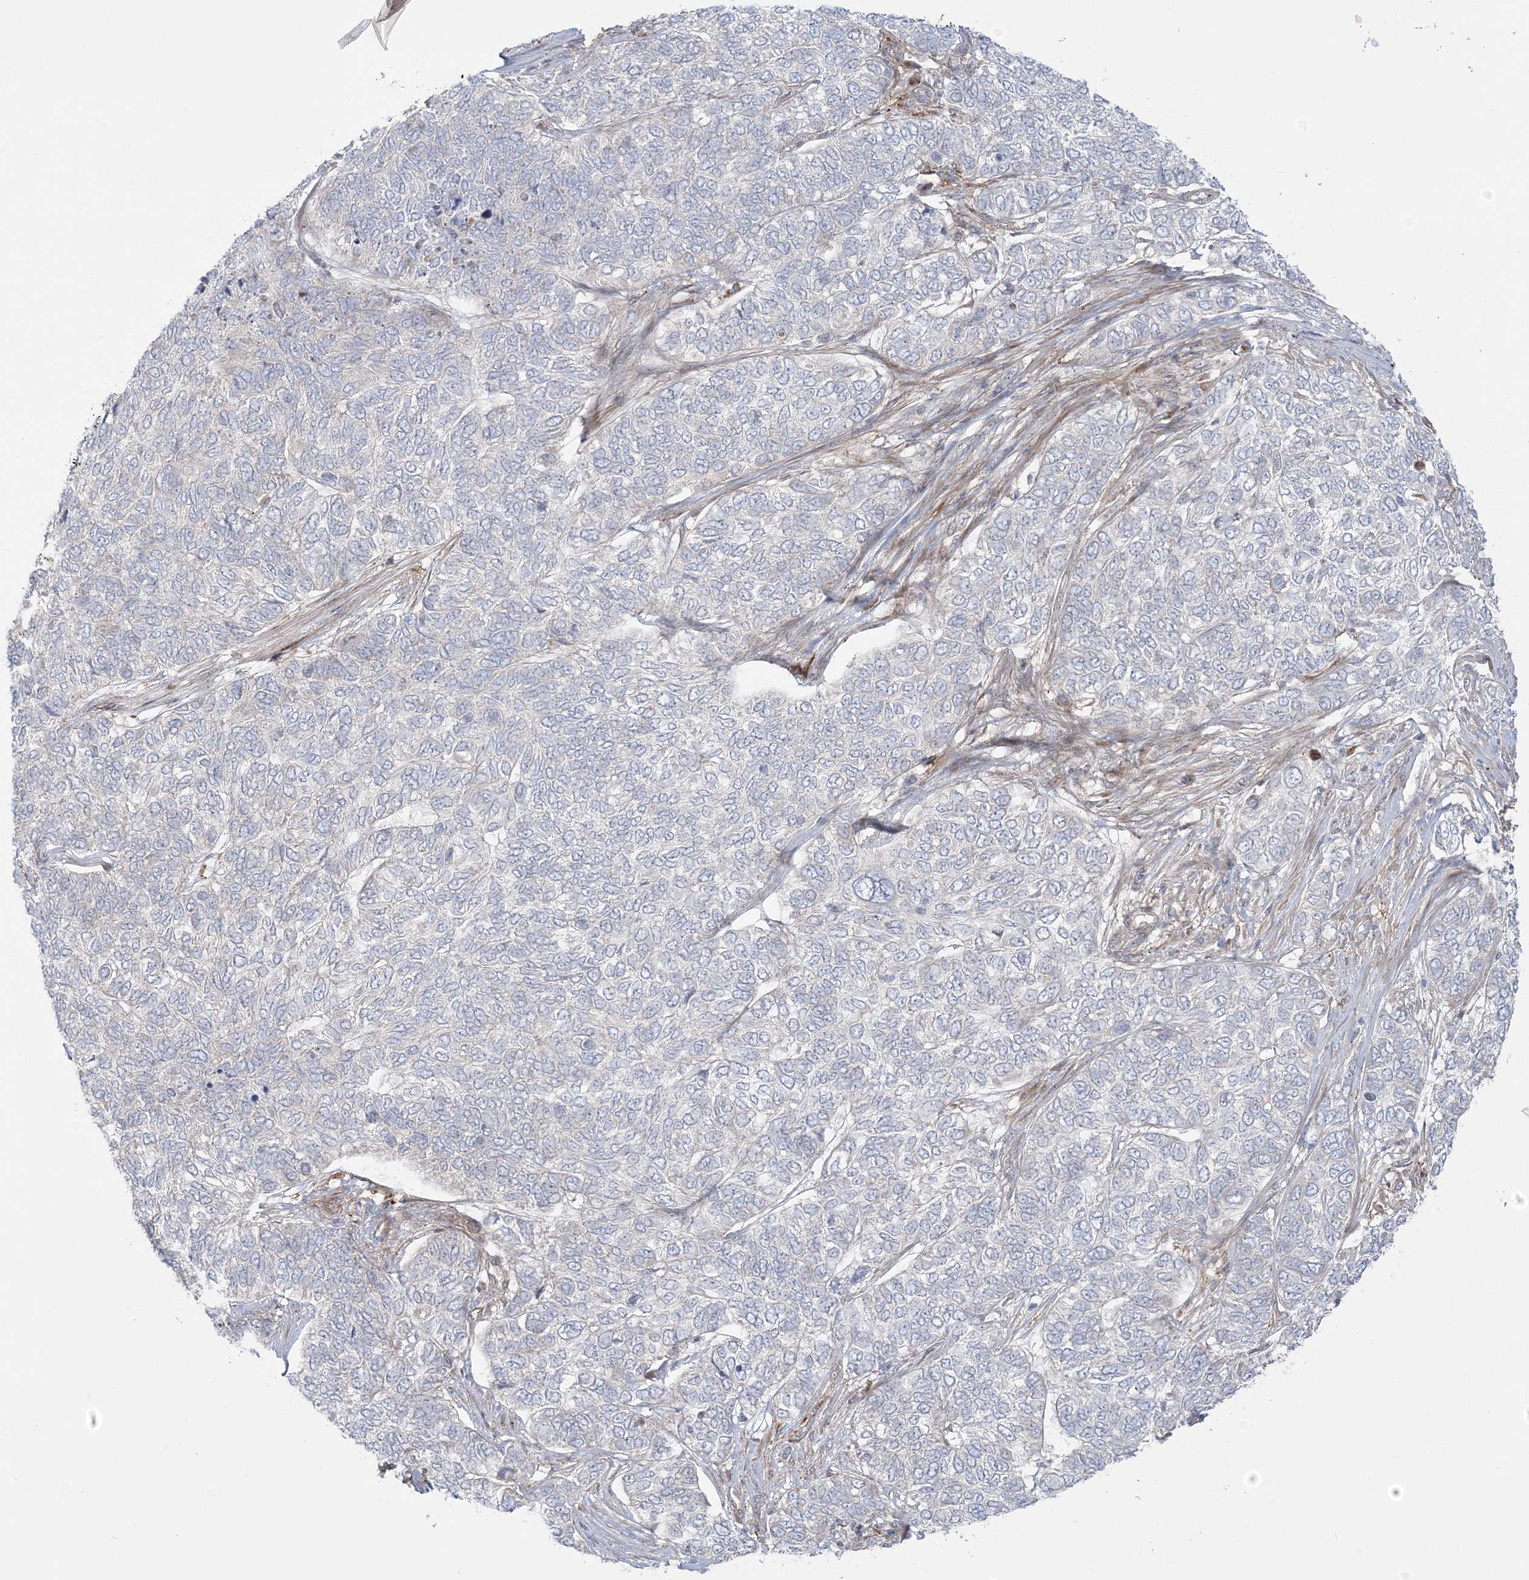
{"staining": {"intensity": "negative", "quantity": "none", "location": "none"}, "tissue": "skin cancer", "cell_type": "Tumor cells", "image_type": "cancer", "snomed": [{"axis": "morphology", "description": "Basal cell carcinoma"}, {"axis": "topography", "description": "Skin"}], "caption": "An IHC micrograph of skin cancer is shown. There is no staining in tumor cells of skin cancer.", "gene": "NUDT9", "patient": {"sex": "female", "age": 65}}